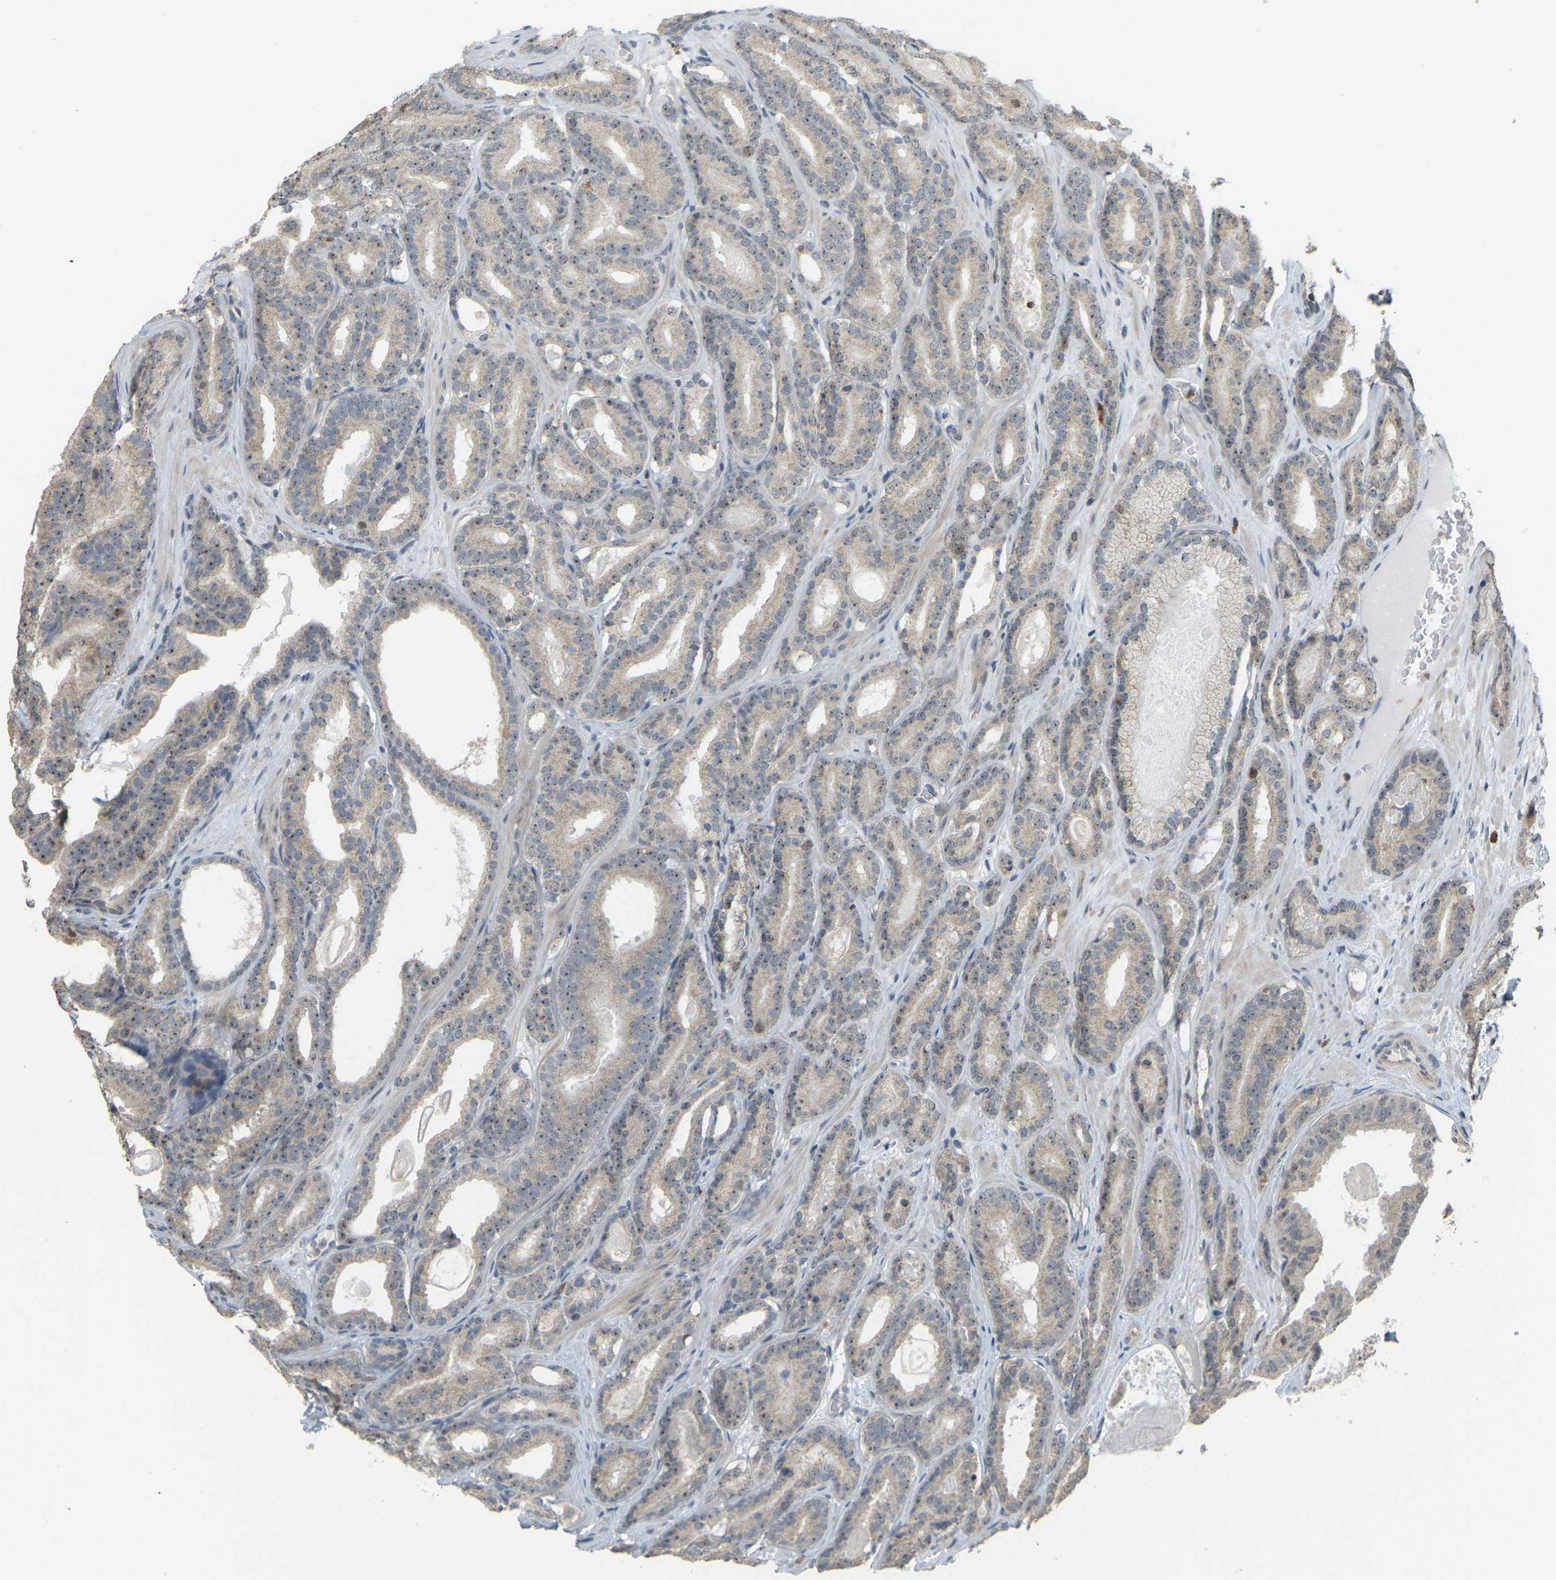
{"staining": {"intensity": "weak", "quantity": ">75%", "location": "cytoplasmic/membranous,nuclear"}, "tissue": "prostate cancer", "cell_type": "Tumor cells", "image_type": "cancer", "snomed": [{"axis": "morphology", "description": "Adenocarcinoma, High grade"}, {"axis": "topography", "description": "Prostate"}], "caption": "Immunohistochemistry (IHC) staining of prostate cancer (high-grade adenocarcinoma), which displays low levels of weak cytoplasmic/membranous and nuclear staining in approximately >75% of tumor cells indicating weak cytoplasmic/membranous and nuclear protein expression. The staining was performed using DAB (brown) for protein detection and nuclei were counterstained in hematoxylin (blue).", "gene": "BRF2", "patient": {"sex": "male", "age": 60}}